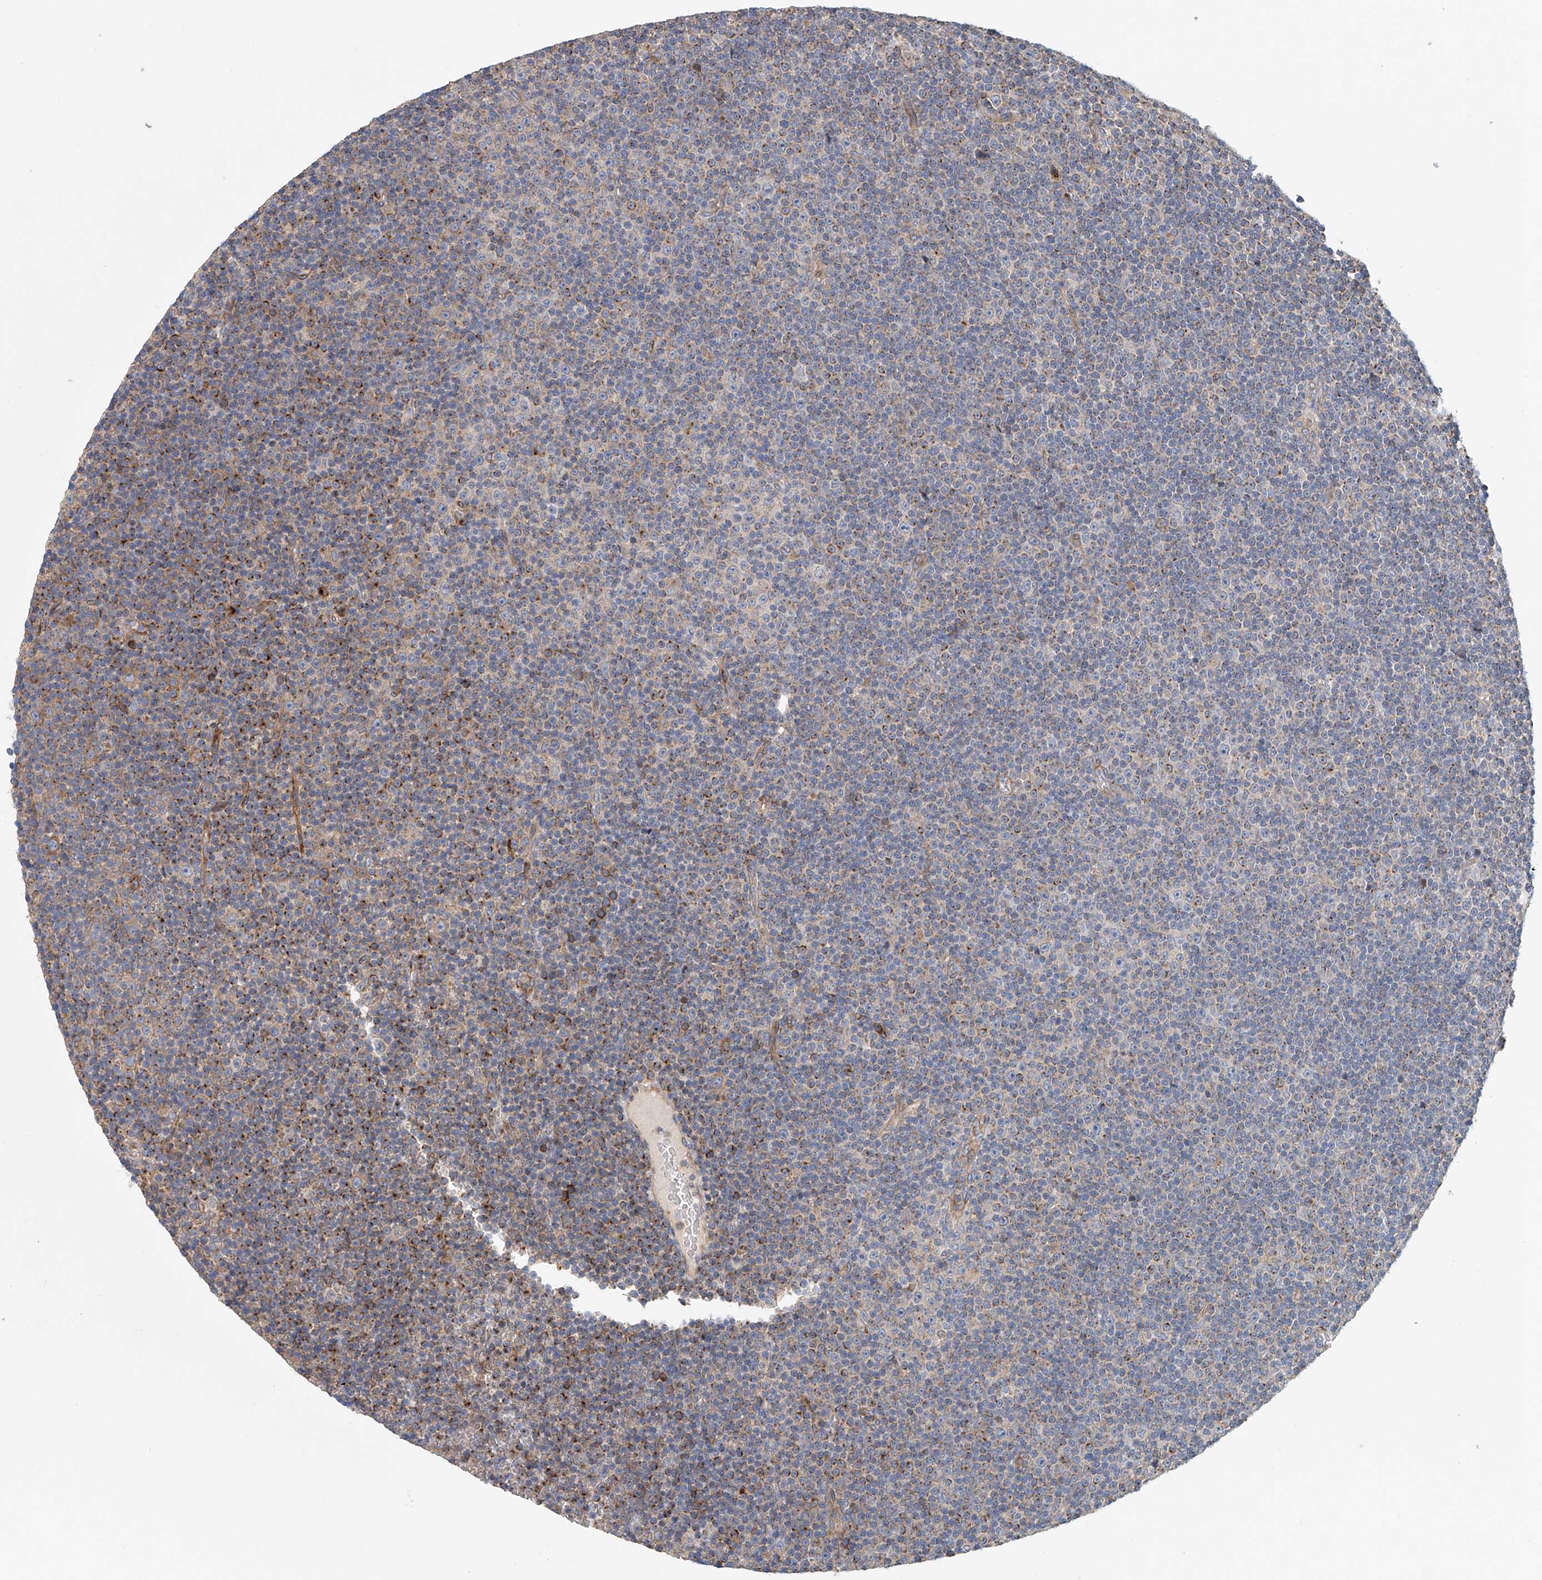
{"staining": {"intensity": "moderate", "quantity": "<25%", "location": "cytoplasmic/membranous"}, "tissue": "lymphoma", "cell_type": "Tumor cells", "image_type": "cancer", "snomed": [{"axis": "morphology", "description": "Malignant lymphoma, non-Hodgkin's type, Low grade"}, {"axis": "topography", "description": "Lymph node"}], "caption": "Human low-grade malignant lymphoma, non-Hodgkin's type stained with a protein marker displays moderate staining in tumor cells.", "gene": "HGSNAT", "patient": {"sex": "female", "age": 67}}